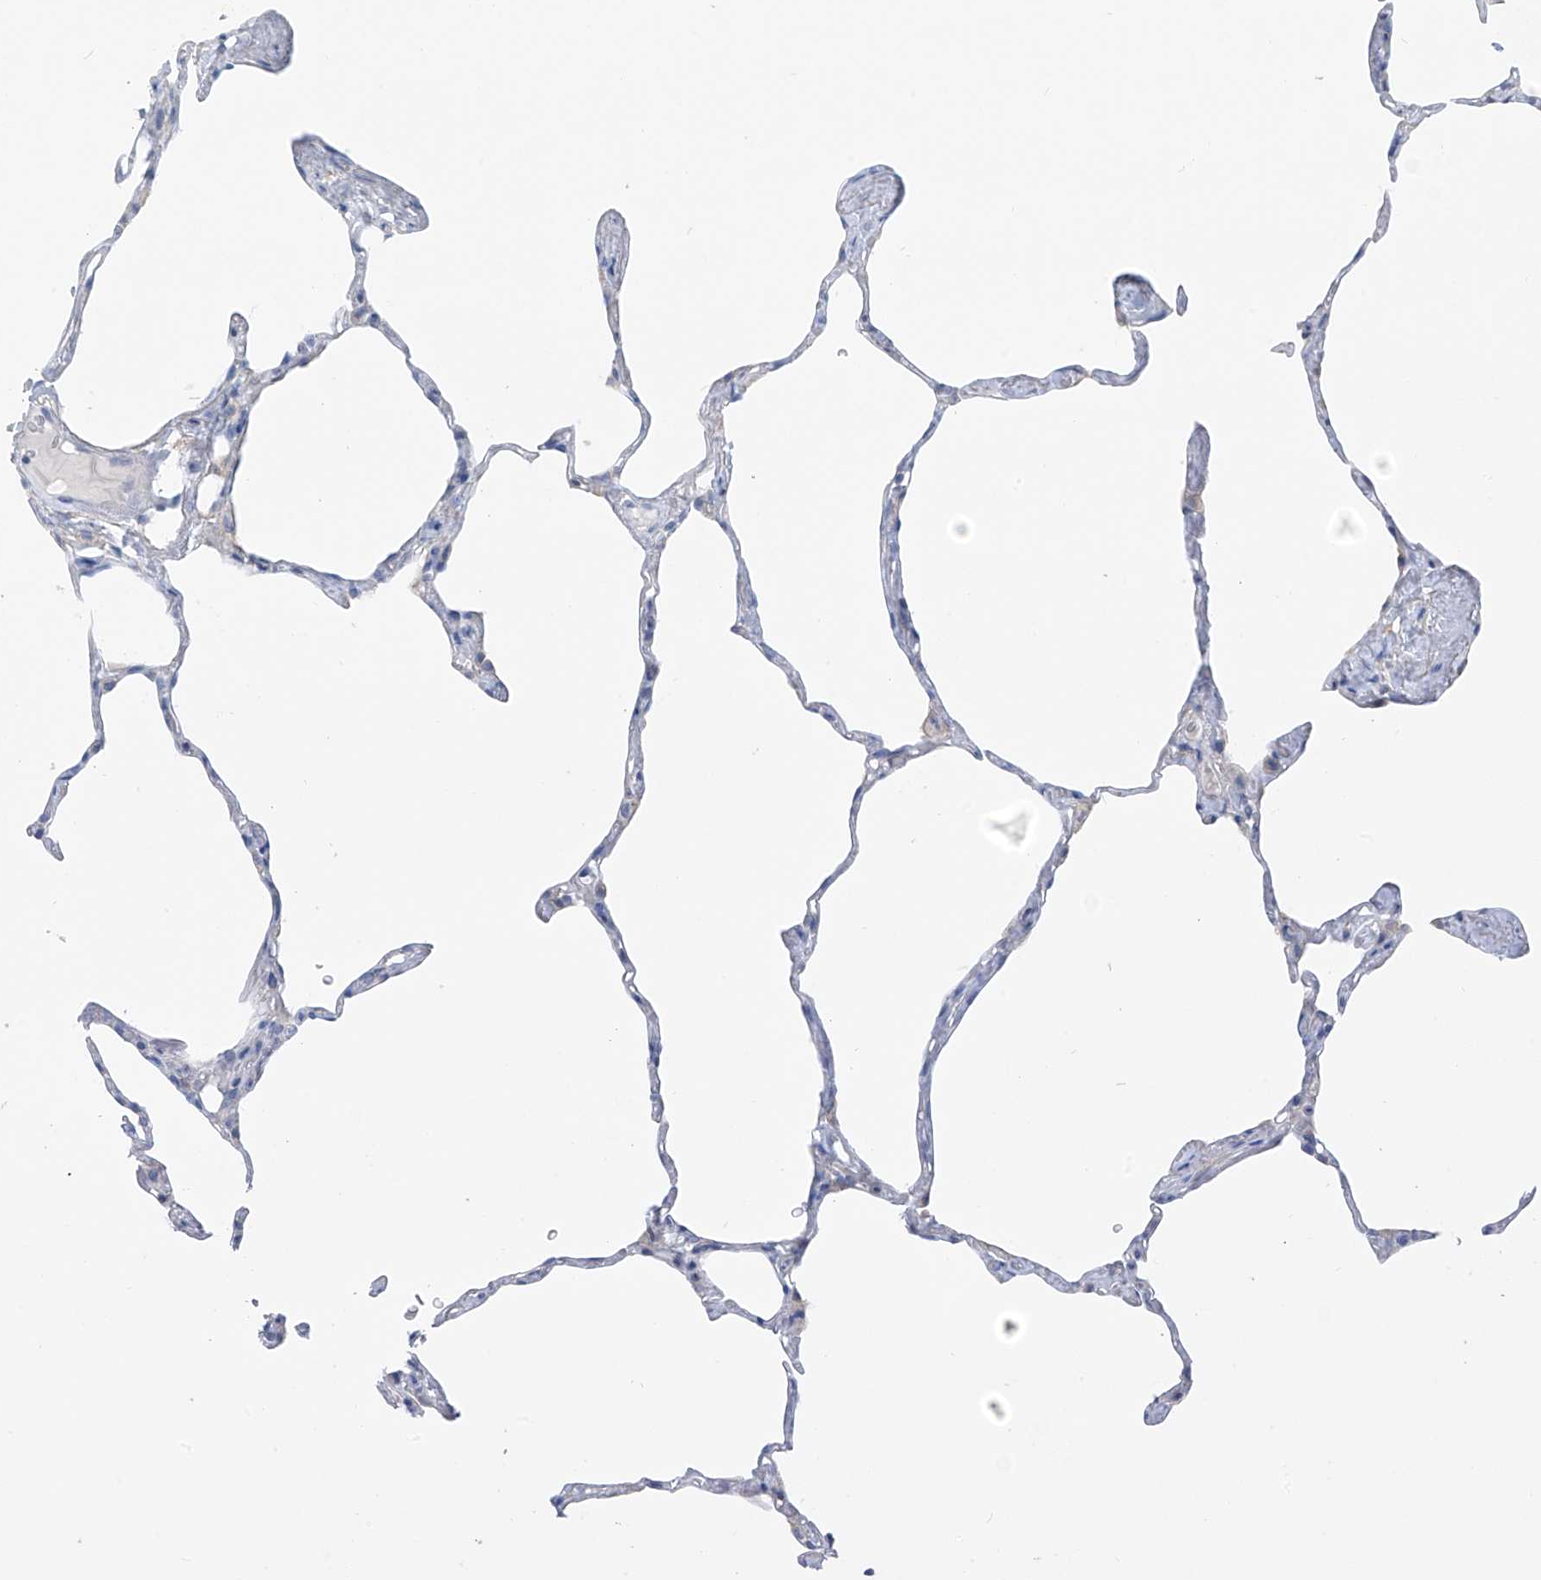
{"staining": {"intensity": "negative", "quantity": "none", "location": "none"}, "tissue": "lung", "cell_type": "Alveolar cells", "image_type": "normal", "snomed": [{"axis": "morphology", "description": "Normal tissue, NOS"}, {"axis": "topography", "description": "Lung"}], "caption": "This is a image of immunohistochemistry staining of unremarkable lung, which shows no positivity in alveolar cells.", "gene": "POMGNT2", "patient": {"sex": "male", "age": 65}}